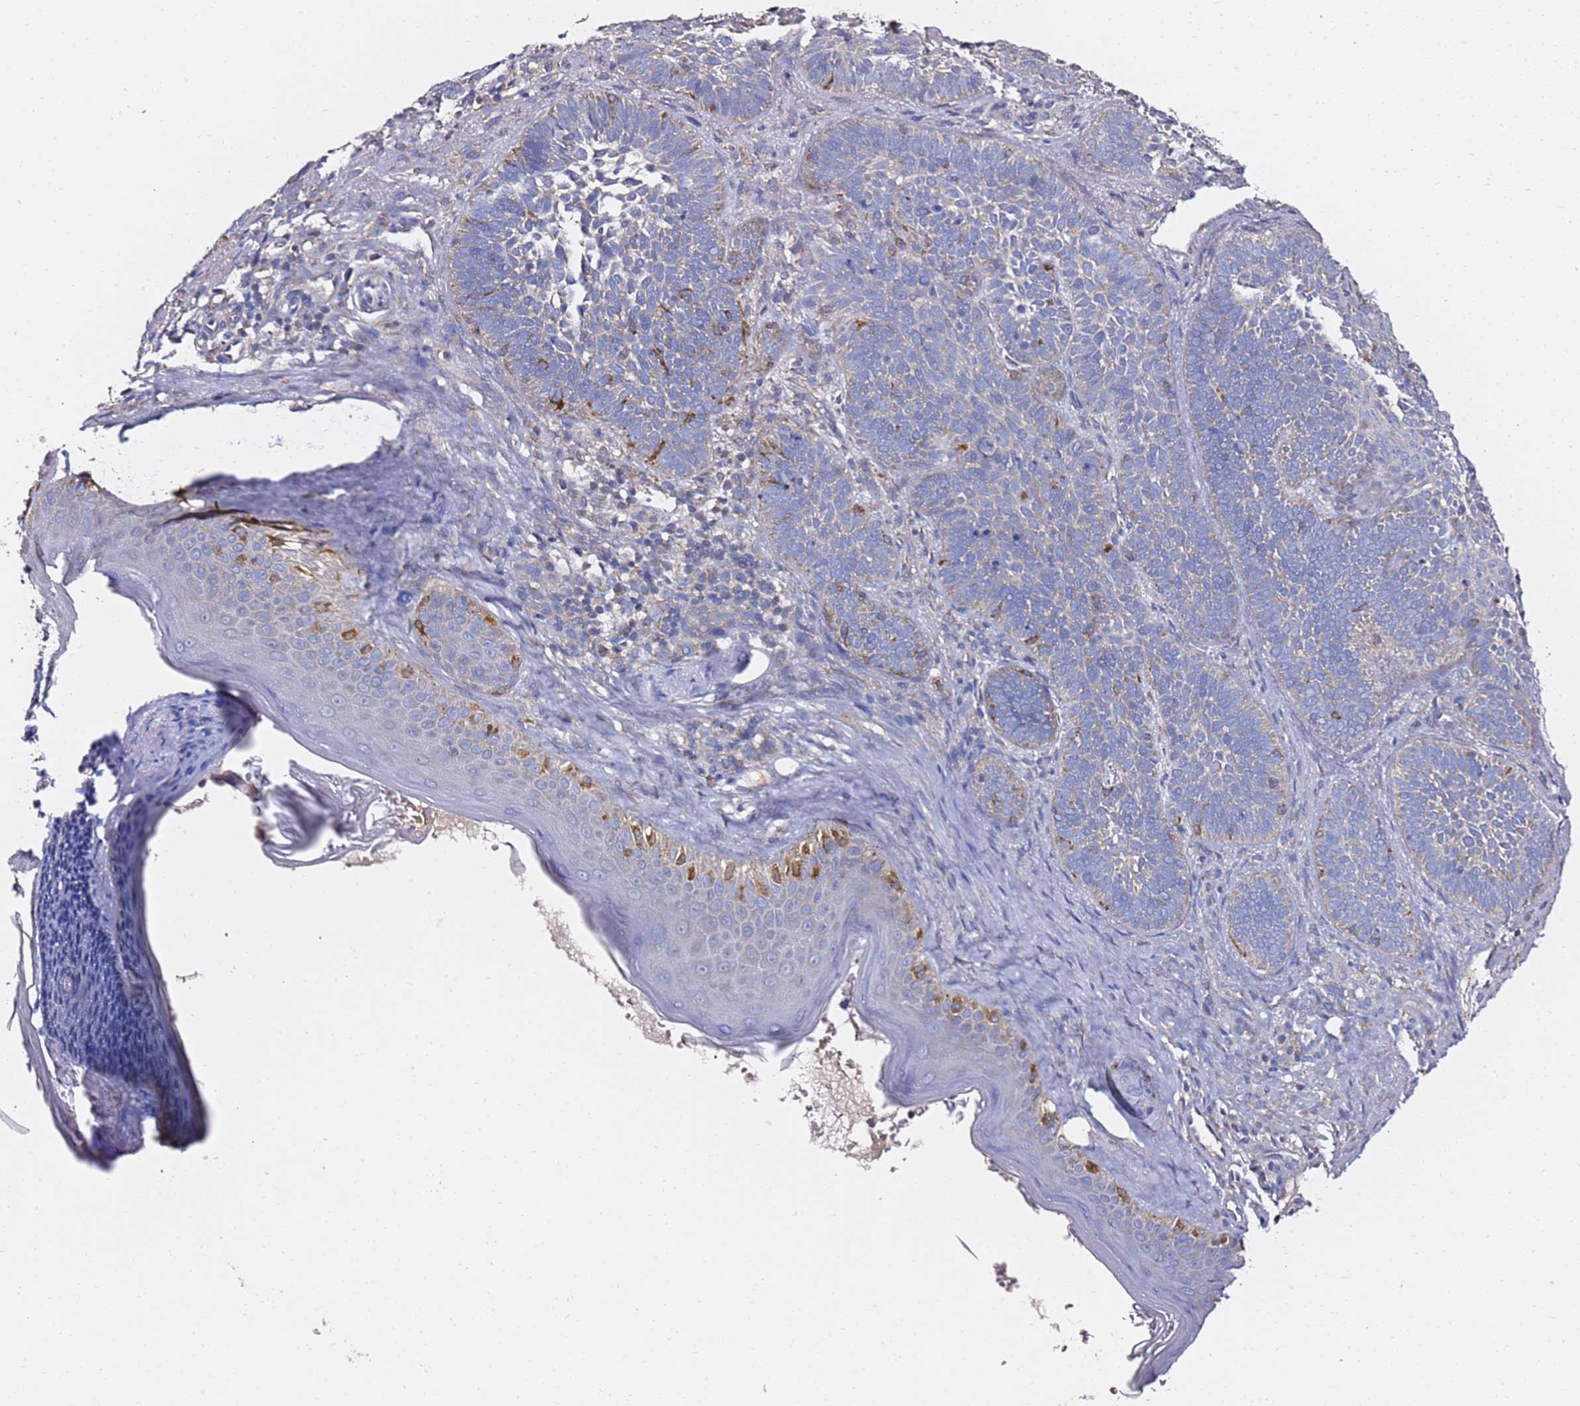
{"staining": {"intensity": "weak", "quantity": "<25%", "location": "cytoplasmic/membranous"}, "tissue": "skin cancer", "cell_type": "Tumor cells", "image_type": "cancer", "snomed": [{"axis": "morphology", "description": "Basal cell carcinoma"}, {"axis": "topography", "description": "Skin"}], "caption": "DAB (3,3'-diaminobenzidine) immunohistochemical staining of skin cancer (basal cell carcinoma) demonstrates no significant staining in tumor cells. Brightfield microscopy of immunohistochemistry (IHC) stained with DAB (brown) and hematoxylin (blue), captured at high magnification.", "gene": "C19orf12", "patient": {"sex": "male", "age": 85}}